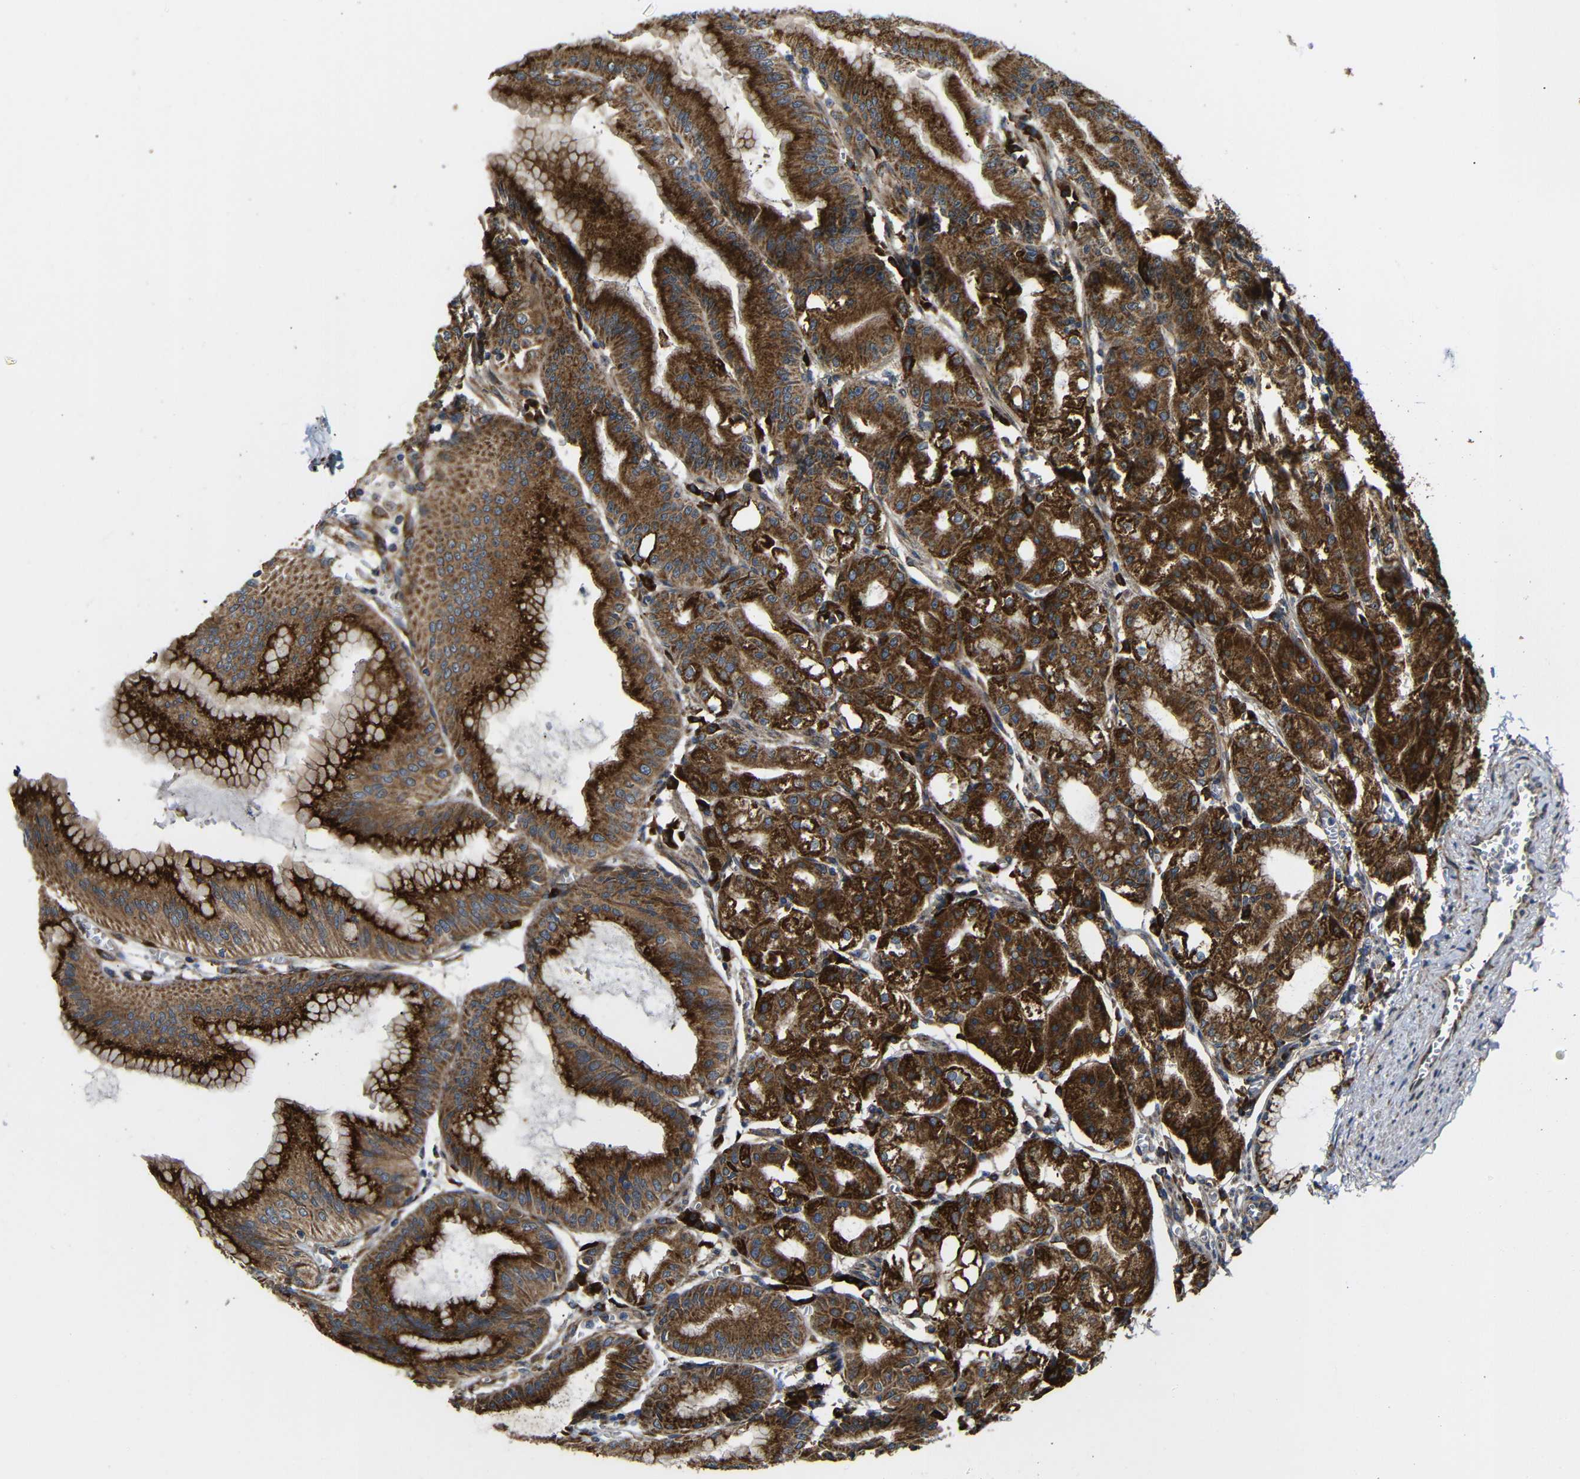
{"staining": {"intensity": "strong", "quantity": ">75%", "location": "cytoplasmic/membranous"}, "tissue": "stomach", "cell_type": "Glandular cells", "image_type": "normal", "snomed": [{"axis": "morphology", "description": "Normal tissue, NOS"}, {"axis": "topography", "description": "Stomach, lower"}], "caption": "Protein staining of benign stomach displays strong cytoplasmic/membranous staining in about >75% of glandular cells.", "gene": "KANK4", "patient": {"sex": "male", "age": 71}}